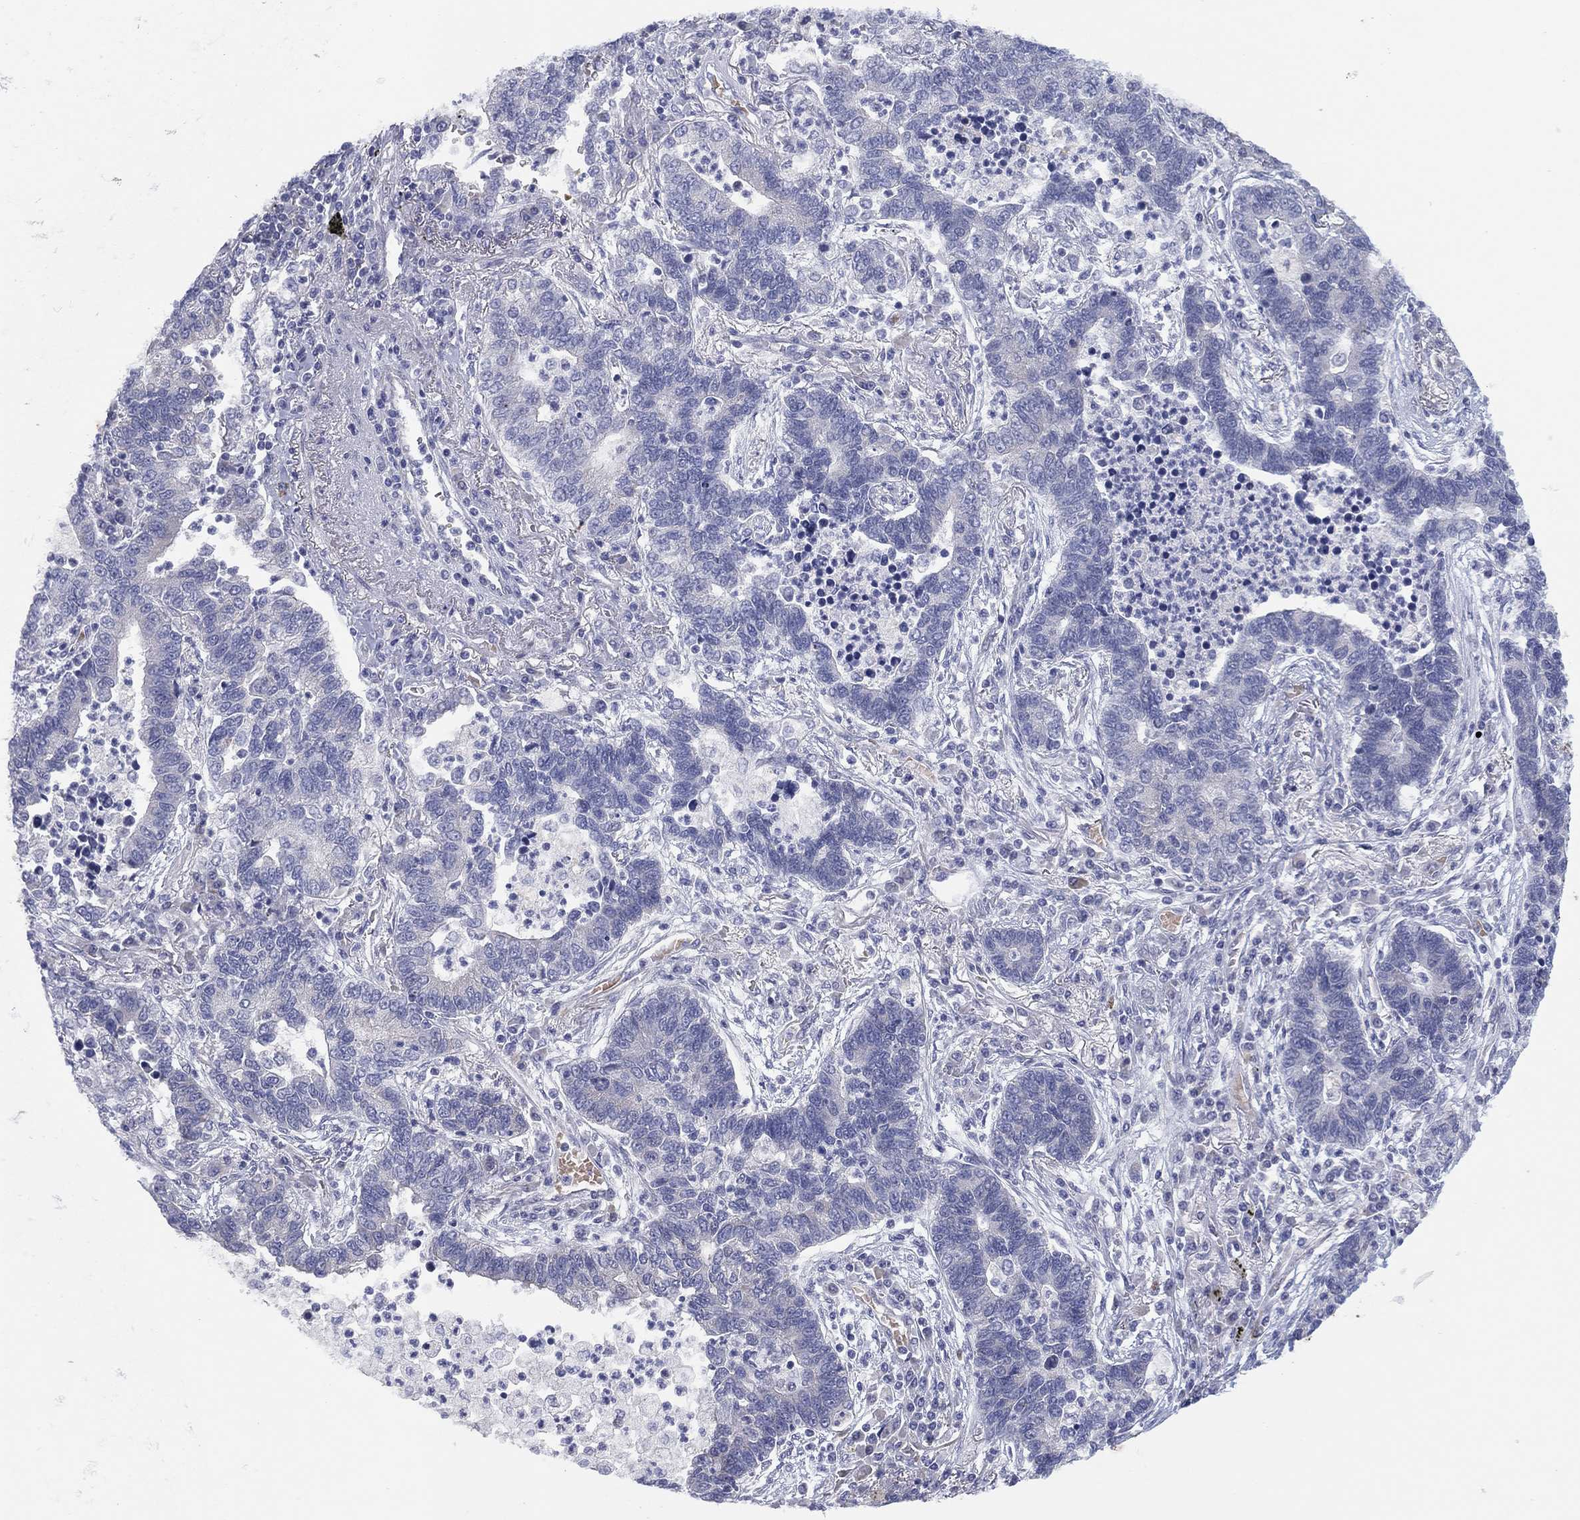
{"staining": {"intensity": "negative", "quantity": "none", "location": "none"}, "tissue": "lung cancer", "cell_type": "Tumor cells", "image_type": "cancer", "snomed": [{"axis": "morphology", "description": "Adenocarcinoma, NOS"}, {"axis": "topography", "description": "Lung"}], "caption": "Tumor cells show no significant staining in lung adenocarcinoma. (DAB immunohistochemistry with hematoxylin counter stain).", "gene": "HEATR4", "patient": {"sex": "female", "age": 57}}